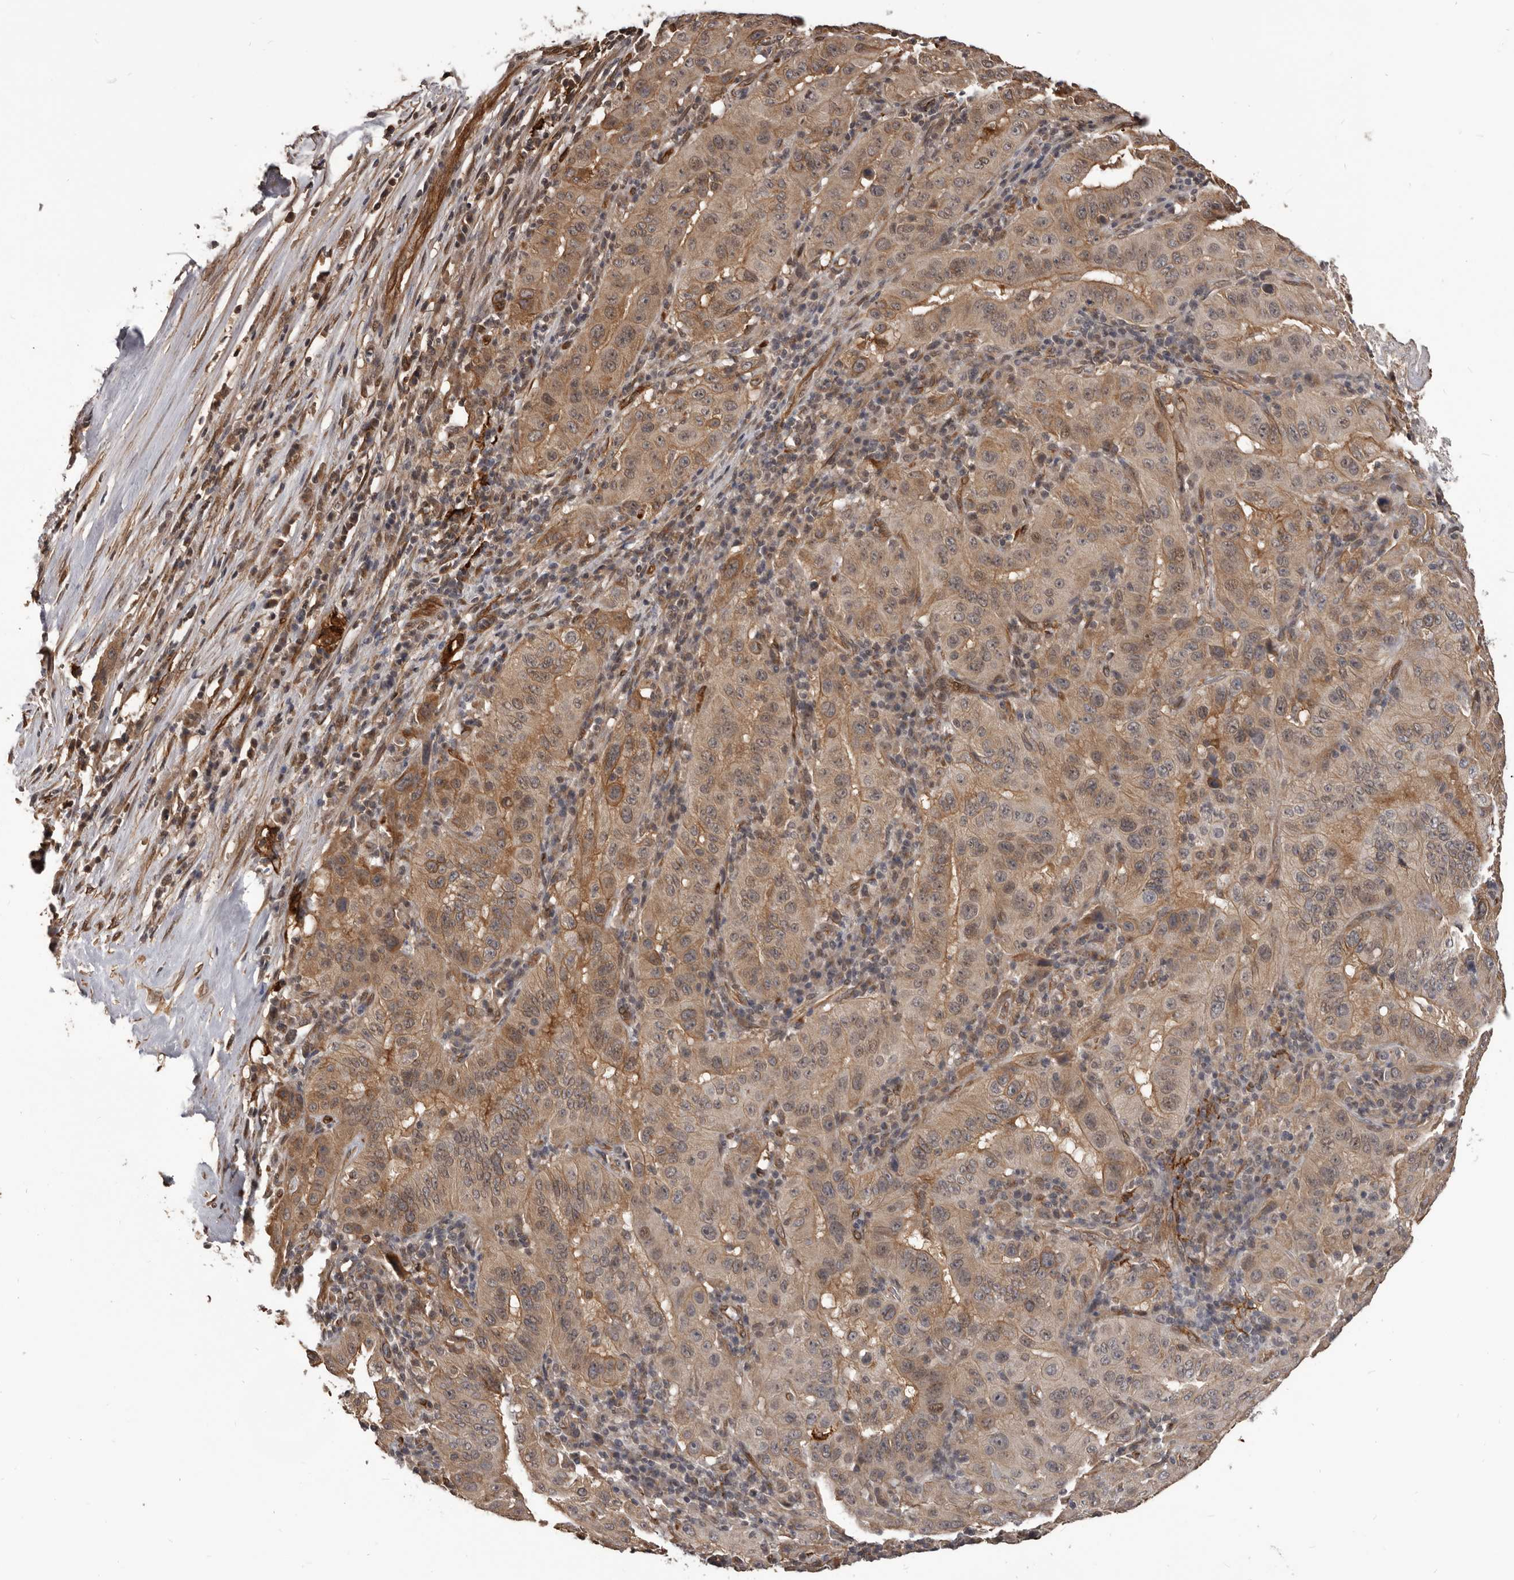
{"staining": {"intensity": "moderate", "quantity": ">75%", "location": "cytoplasmic/membranous"}, "tissue": "pancreatic cancer", "cell_type": "Tumor cells", "image_type": "cancer", "snomed": [{"axis": "morphology", "description": "Adenocarcinoma, NOS"}, {"axis": "topography", "description": "Pancreas"}], "caption": "Human pancreatic adenocarcinoma stained with a protein marker exhibits moderate staining in tumor cells.", "gene": "ADAMTS20", "patient": {"sex": "male", "age": 63}}